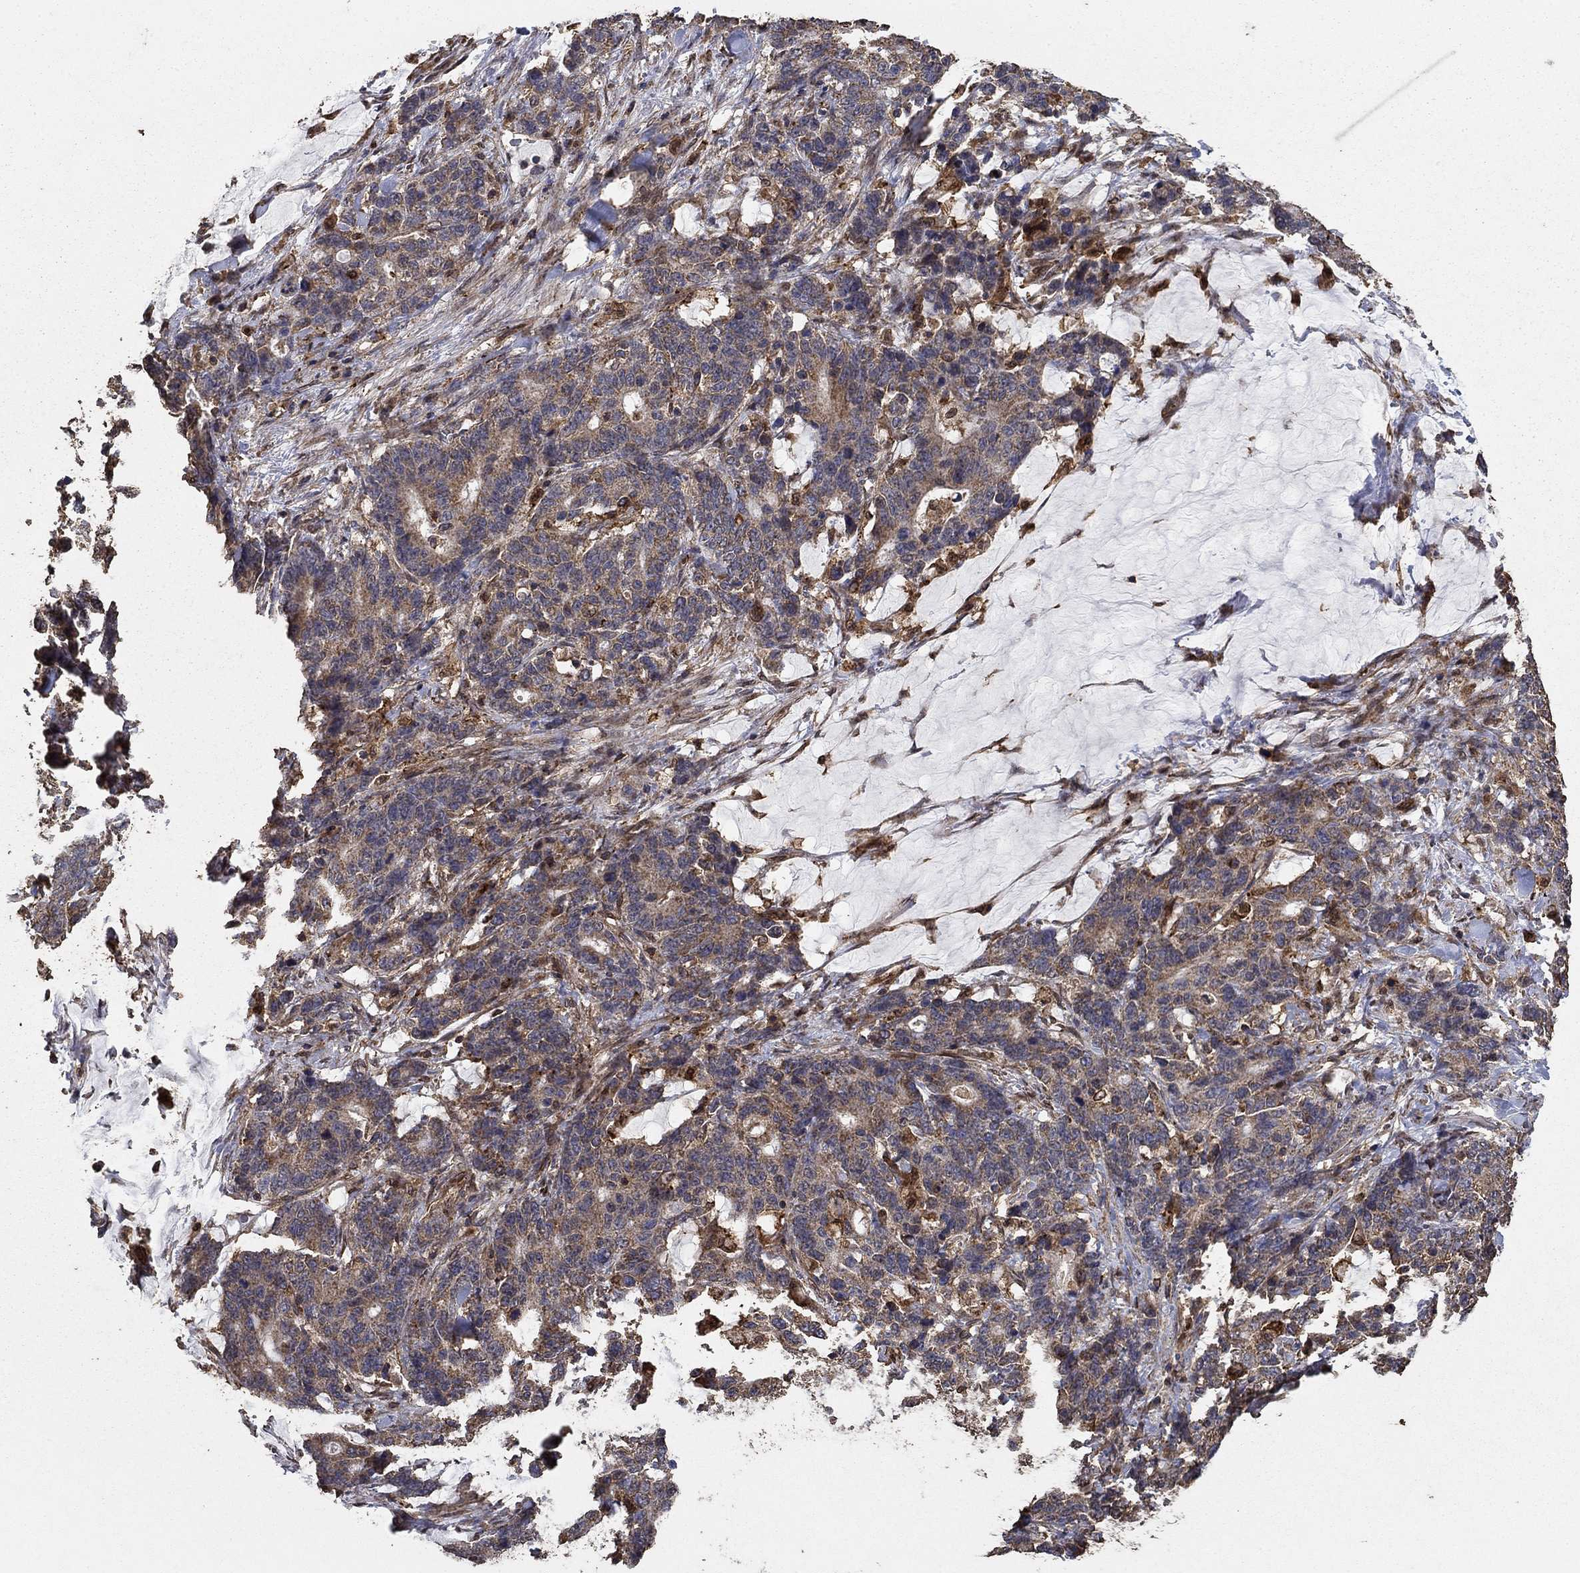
{"staining": {"intensity": "moderate", "quantity": "<25%", "location": "cytoplasmic/membranous"}, "tissue": "stomach cancer", "cell_type": "Tumor cells", "image_type": "cancer", "snomed": [{"axis": "morphology", "description": "Normal tissue, NOS"}, {"axis": "morphology", "description": "Adenocarcinoma, NOS"}, {"axis": "topography", "description": "Stomach"}], "caption": "Human adenocarcinoma (stomach) stained with a protein marker demonstrates moderate staining in tumor cells.", "gene": "IFRD1", "patient": {"sex": "female", "age": 64}}